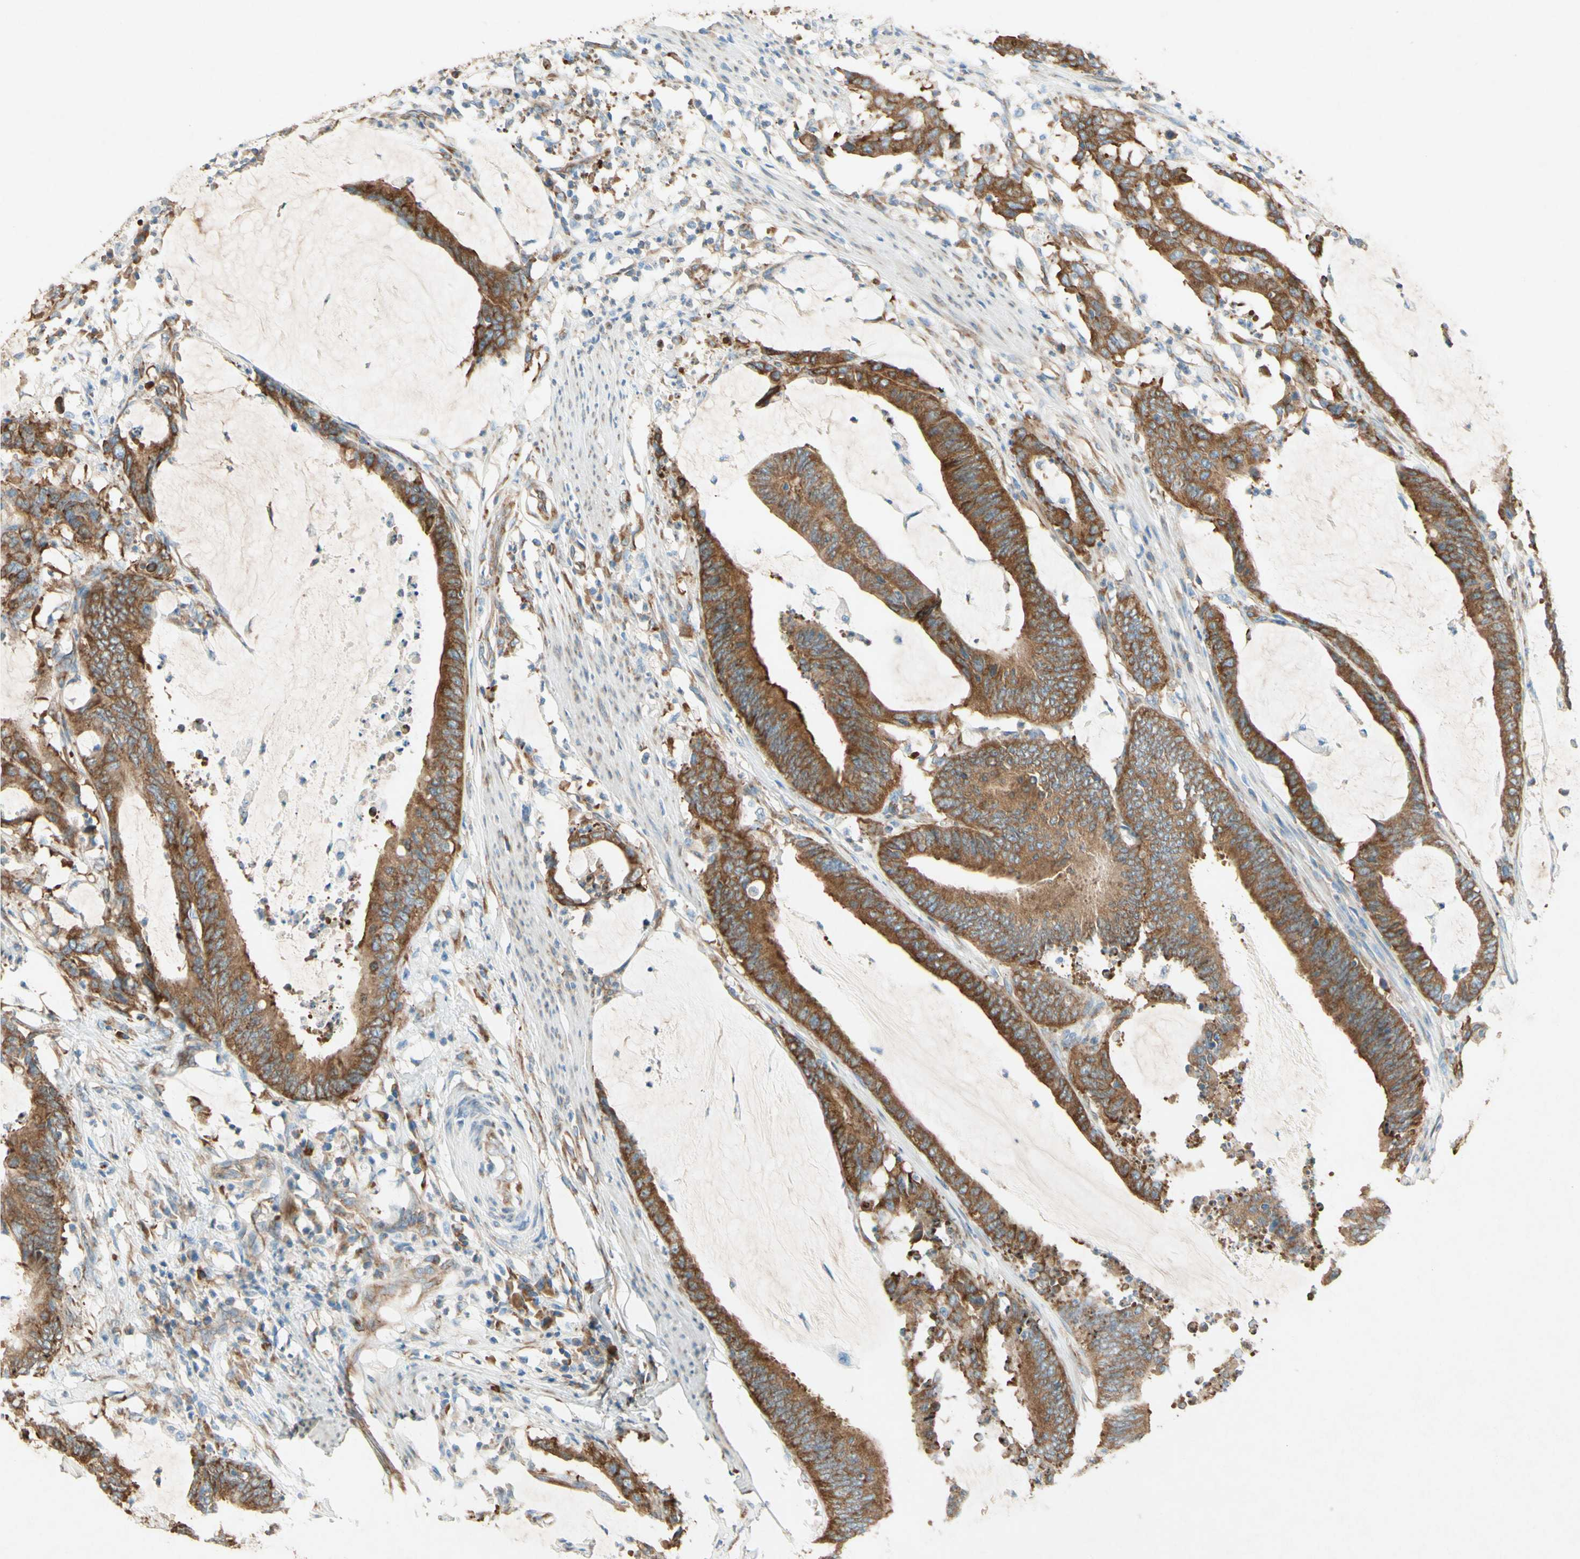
{"staining": {"intensity": "moderate", "quantity": ">75%", "location": "cytoplasmic/membranous"}, "tissue": "colorectal cancer", "cell_type": "Tumor cells", "image_type": "cancer", "snomed": [{"axis": "morphology", "description": "Adenocarcinoma, NOS"}, {"axis": "topography", "description": "Rectum"}], "caption": "Protein staining shows moderate cytoplasmic/membranous positivity in about >75% of tumor cells in colorectal cancer. Nuclei are stained in blue.", "gene": "PABPC1", "patient": {"sex": "female", "age": 66}}